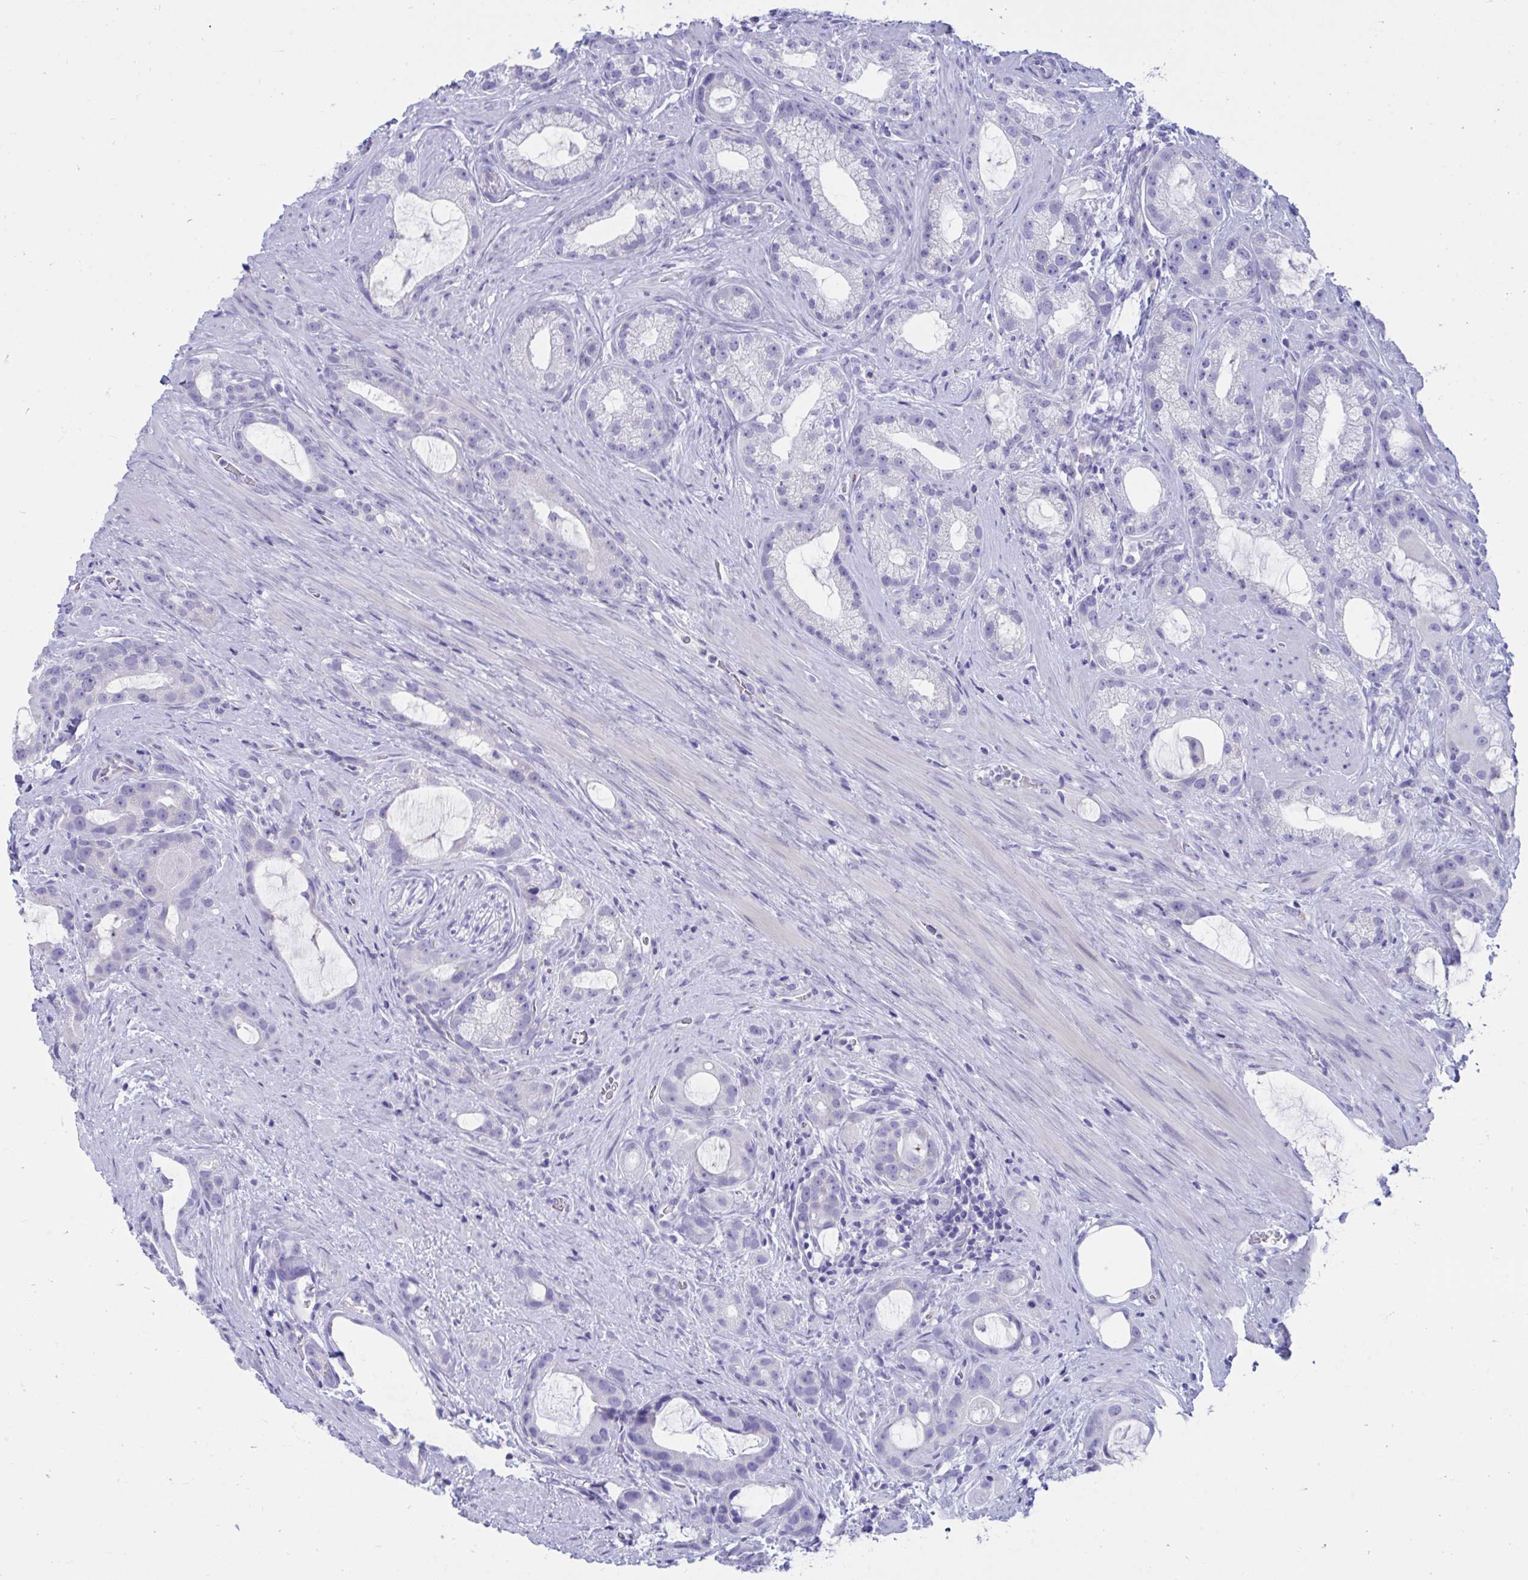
{"staining": {"intensity": "negative", "quantity": "none", "location": "none"}, "tissue": "prostate cancer", "cell_type": "Tumor cells", "image_type": "cancer", "snomed": [{"axis": "morphology", "description": "Adenocarcinoma, High grade"}, {"axis": "topography", "description": "Prostate"}], "caption": "DAB (3,3'-diaminobenzidine) immunohistochemical staining of human prostate cancer (adenocarcinoma (high-grade)) exhibits no significant expression in tumor cells. (DAB (3,3'-diaminobenzidine) IHC with hematoxylin counter stain).", "gene": "SHISA8", "patient": {"sex": "male", "age": 65}}